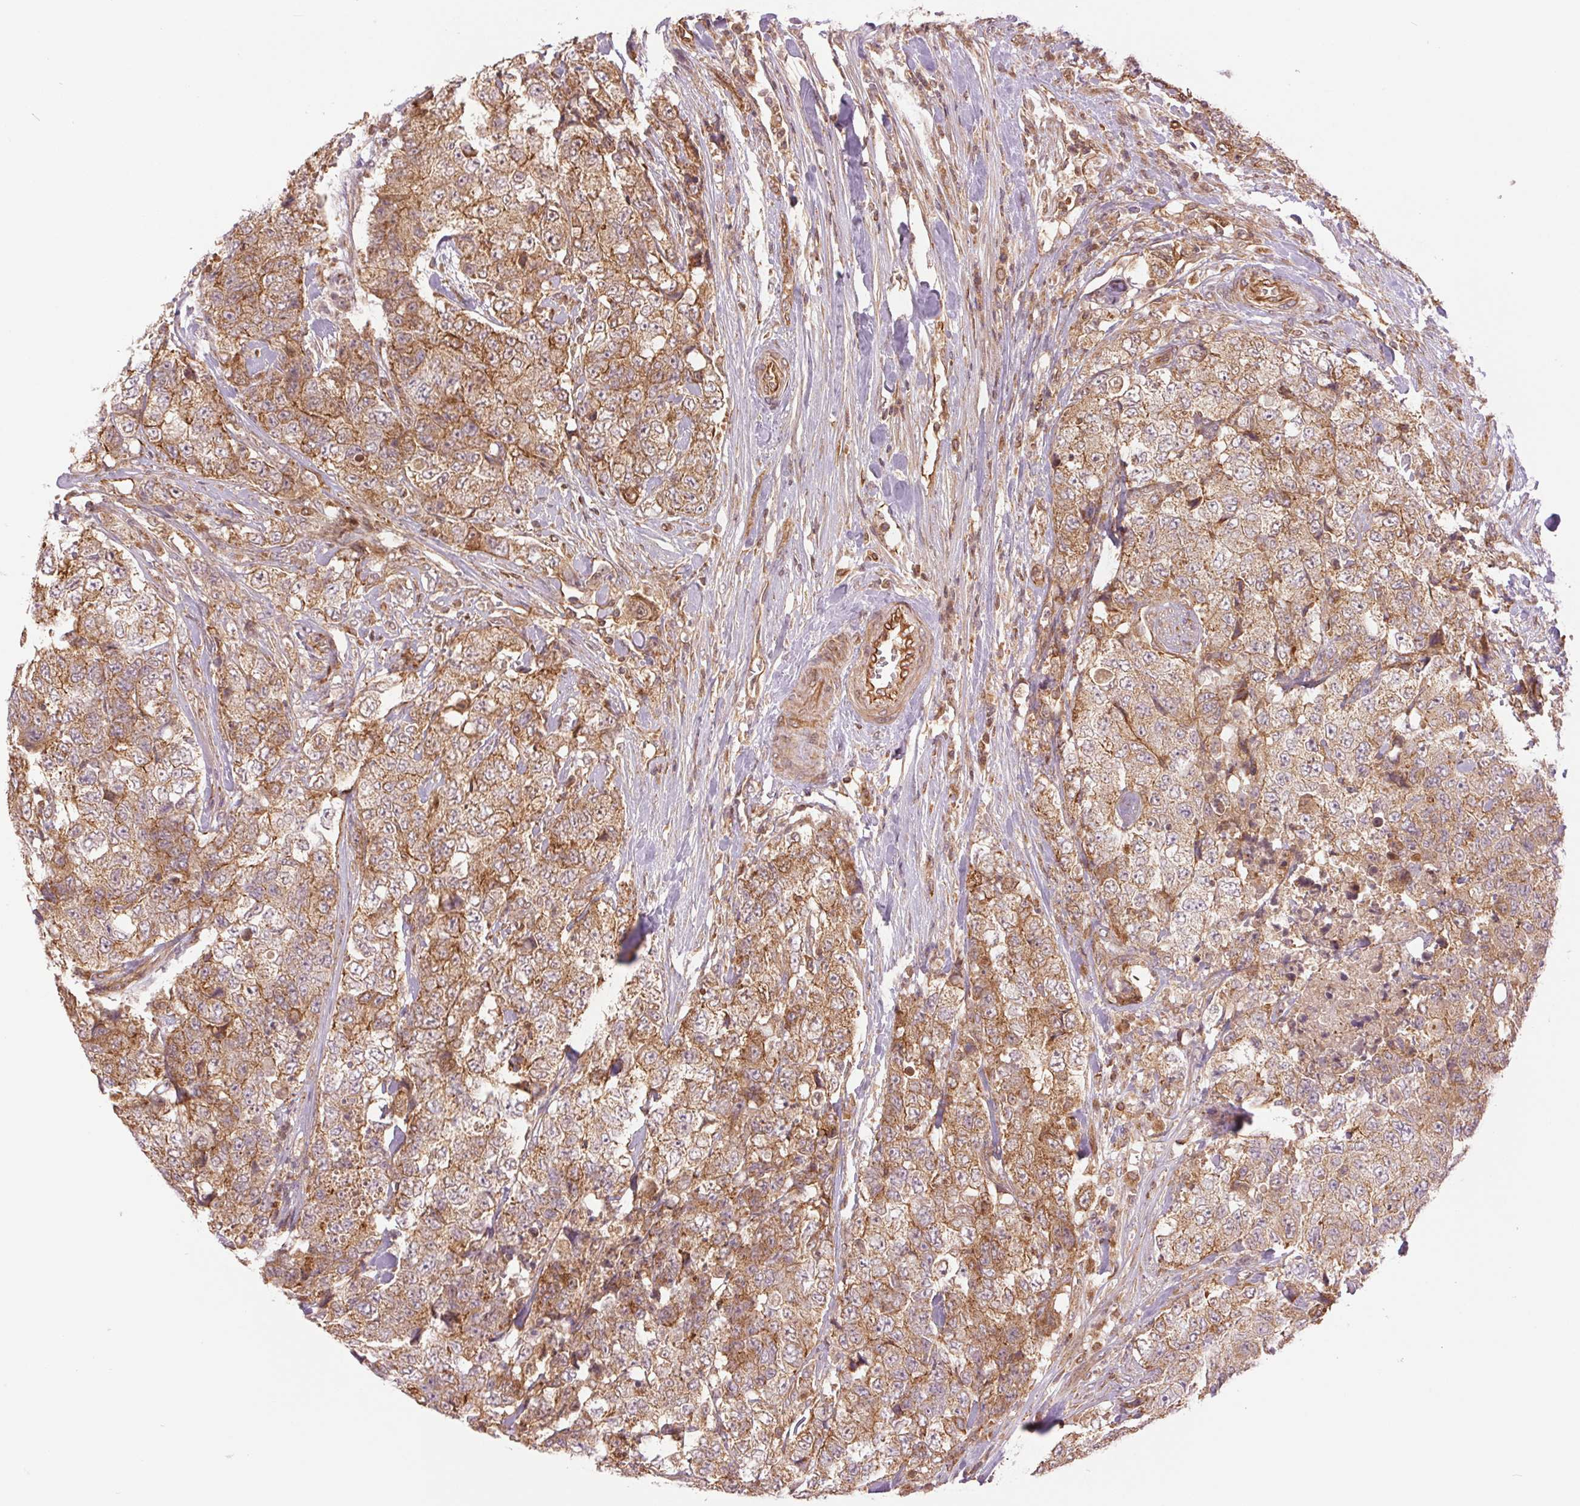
{"staining": {"intensity": "moderate", "quantity": ">75%", "location": "cytoplasmic/membranous"}, "tissue": "urothelial cancer", "cell_type": "Tumor cells", "image_type": "cancer", "snomed": [{"axis": "morphology", "description": "Urothelial carcinoma, High grade"}, {"axis": "topography", "description": "Urinary bladder"}], "caption": "Brown immunohistochemical staining in urothelial cancer demonstrates moderate cytoplasmic/membranous staining in about >75% of tumor cells.", "gene": "STARD7", "patient": {"sex": "female", "age": 78}}